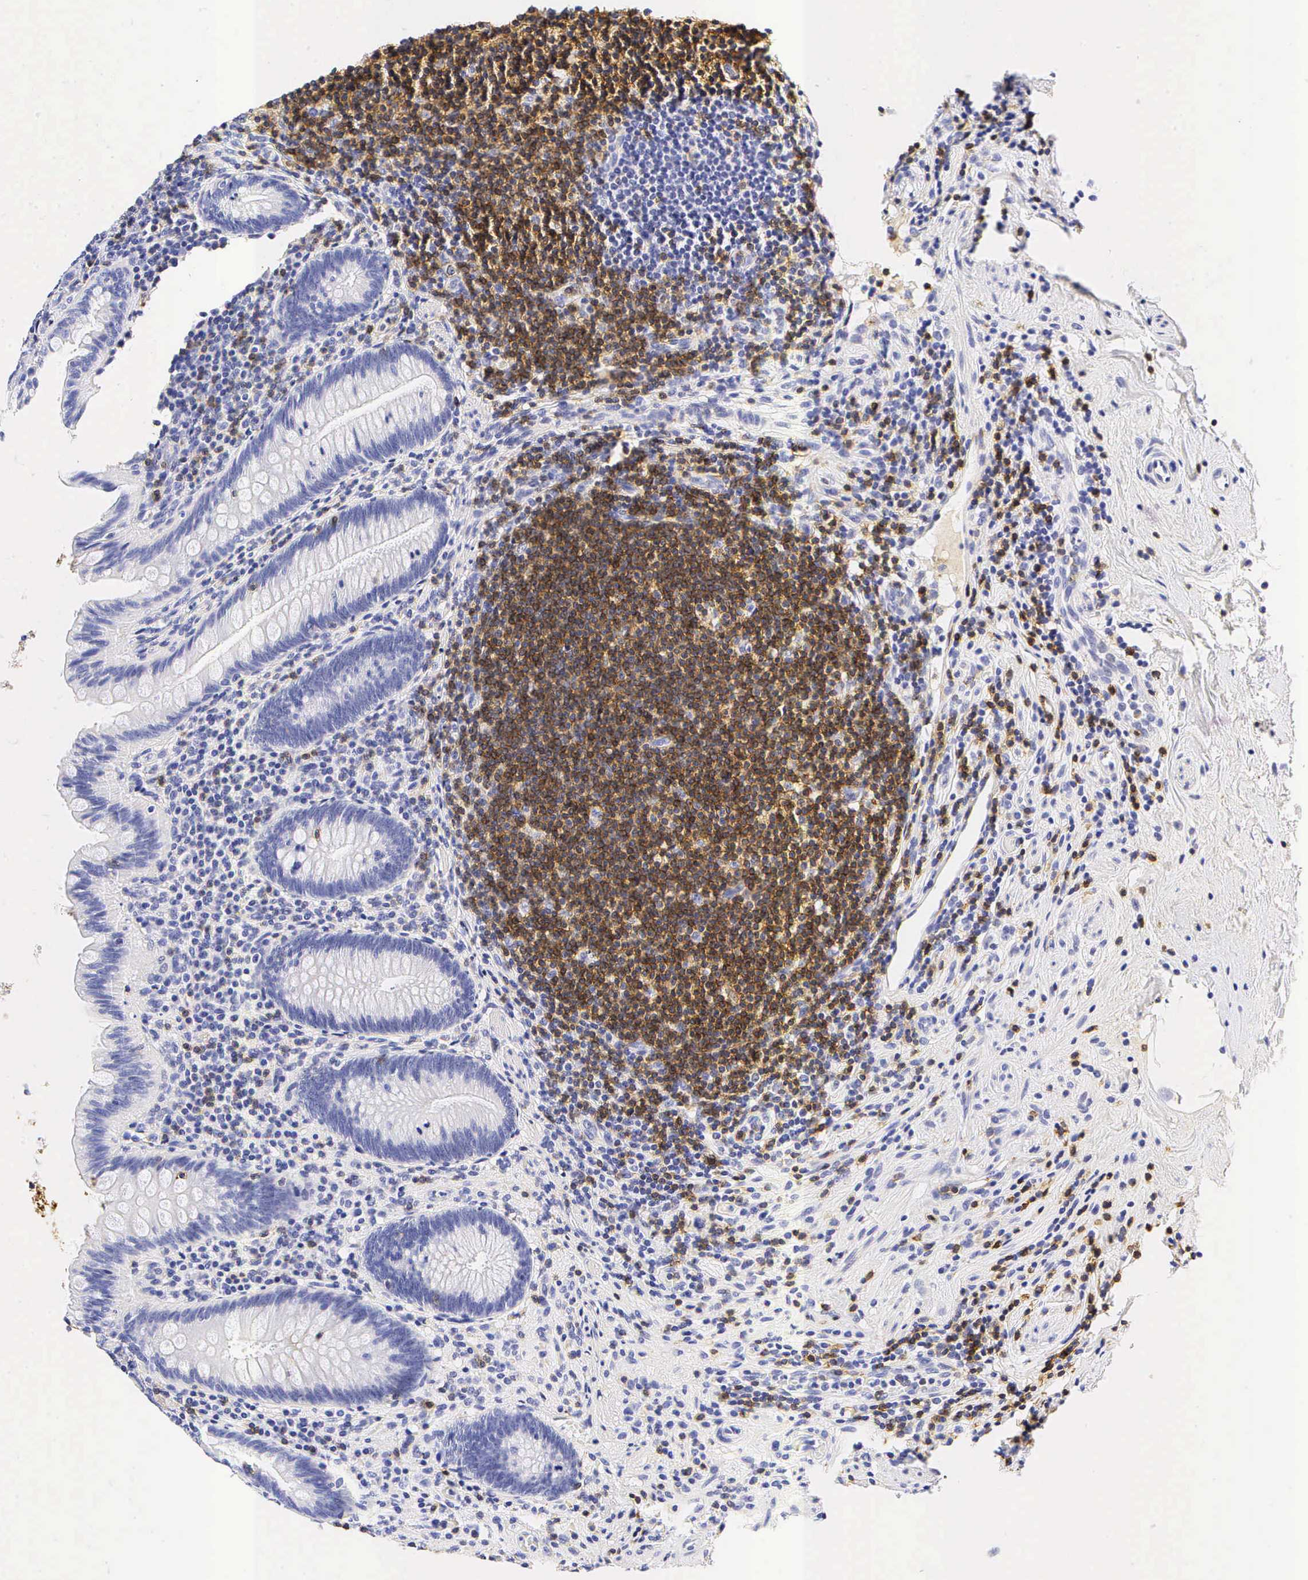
{"staining": {"intensity": "negative", "quantity": "none", "location": "none"}, "tissue": "appendix", "cell_type": "Glandular cells", "image_type": "normal", "snomed": [{"axis": "morphology", "description": "Normal tissue, NOS"}, {"axis": "topography", "description": "Appendix"}], "caption": "Immunohistochemistry (IHC) micrograph of normal appendix: appendix stained with DAB displays no significant protein expression in glandular cells.", "gene": "CD3E", "patient": {"sex": "male", "age": 41}}